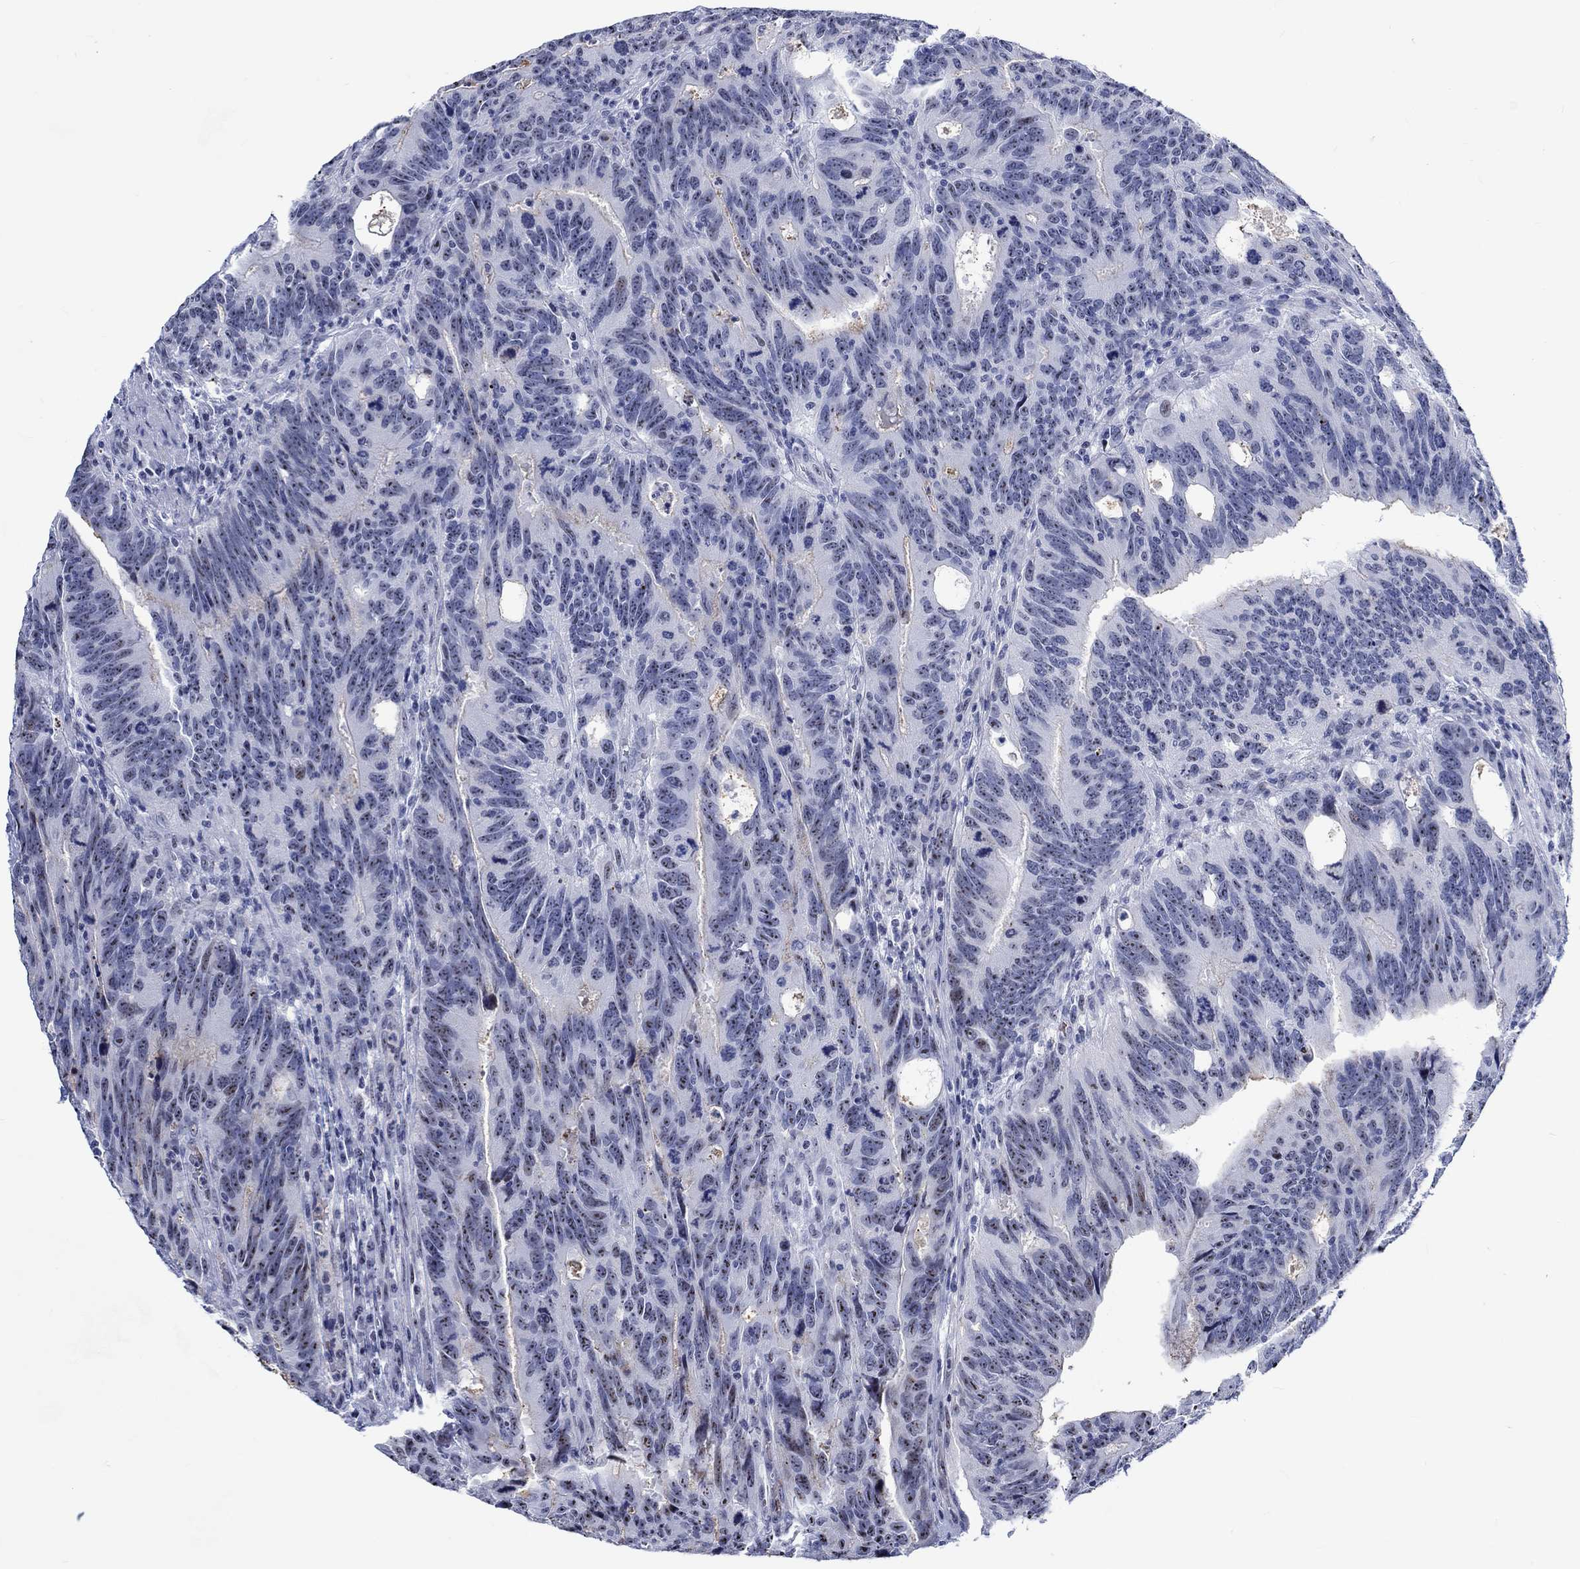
{"staining": {"intensity": "strong", "quantity": "25%-75%", "location": "nuclear"}, "tissue": "colorectal cancer", "cell_type": "Tumor cells", "image_type": "cancer", "snomed": [{"axis": "morphology", "description": "Adenocarcinoma, NOS"}, {"axis": "topography", "description": "Colon"}], "caption": "Colorectal adenocarcinoma was stained to show a protein in brown. There is high levels of strong nuclear expression in approximately 25%-75% of tumor cells.", "gene": "ZNF446", "patient": {"sex": "female", "age": 77}}